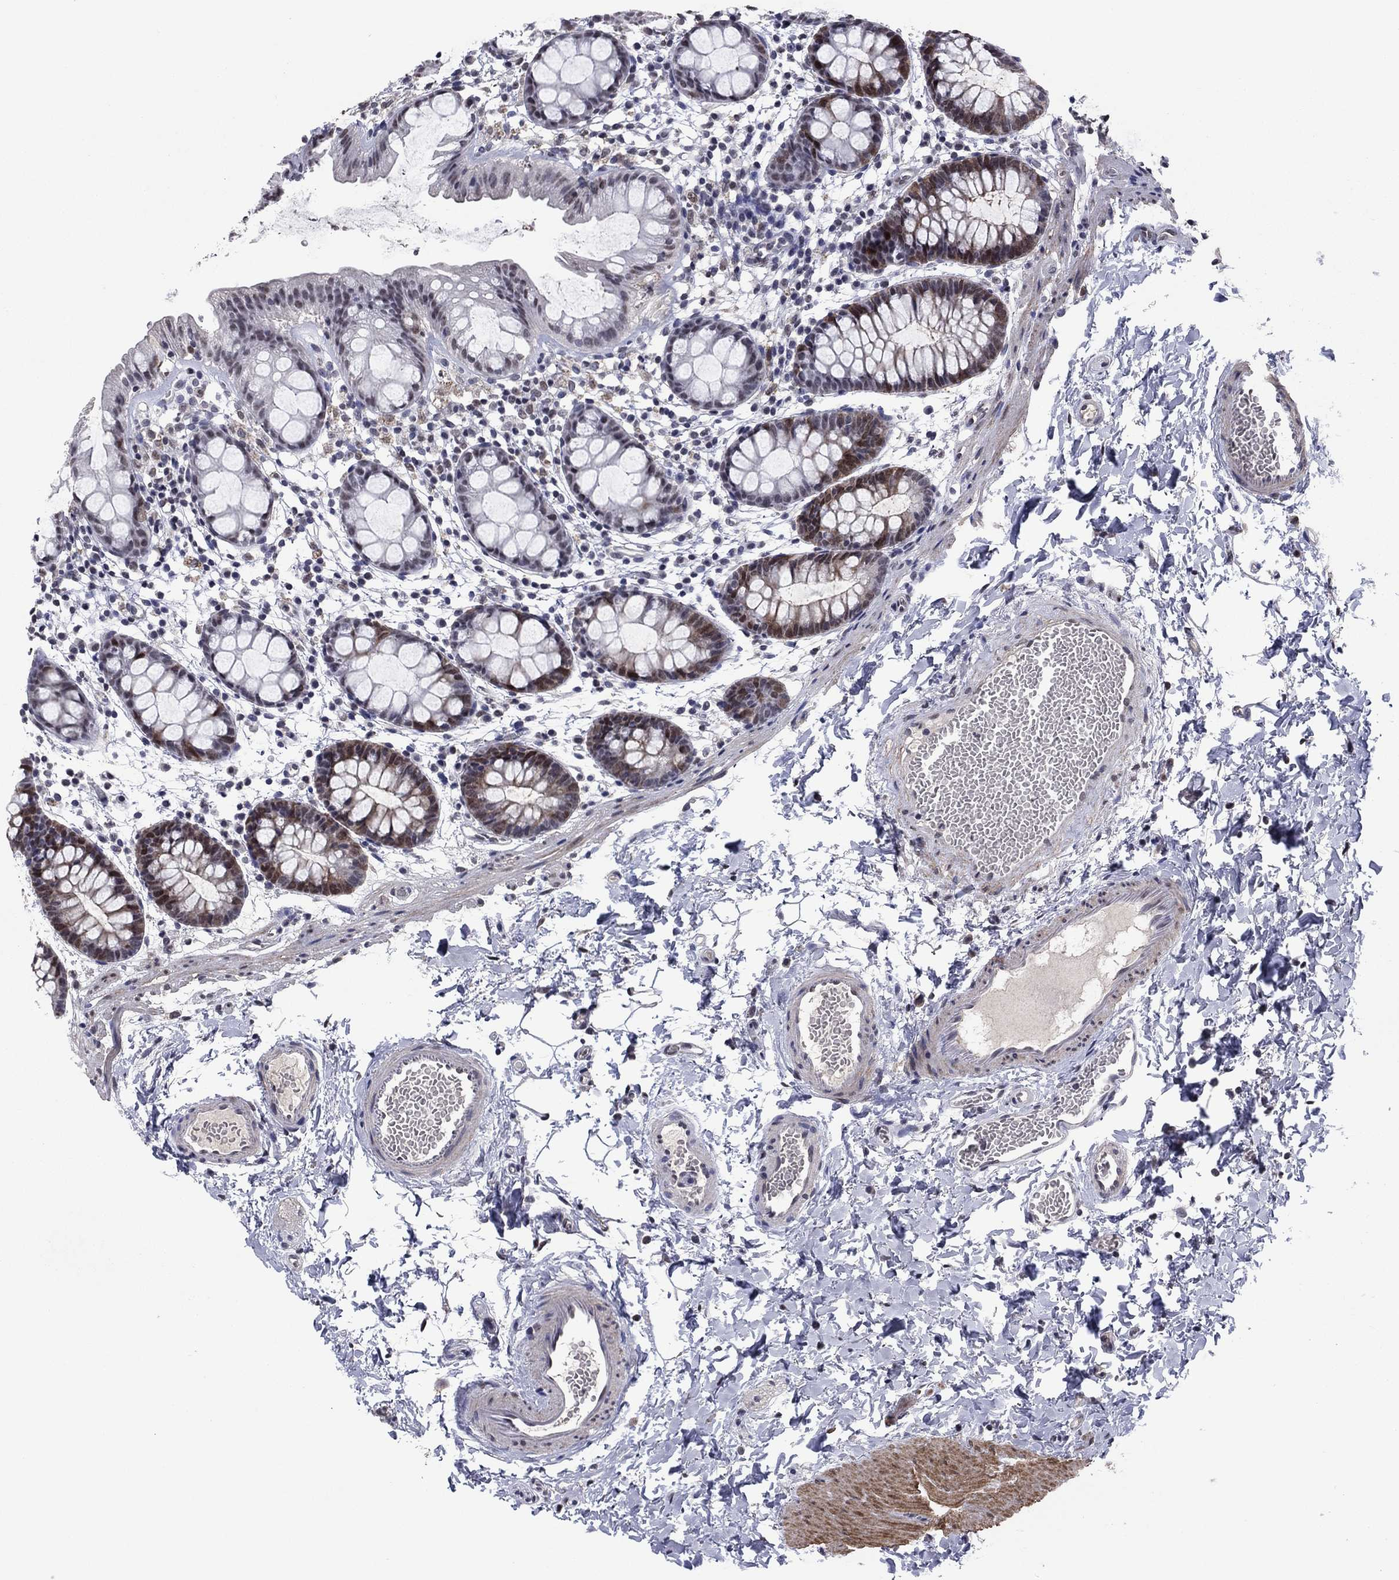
{"staining": {"intensity": "moderate", "quantity": "25%-75%", "location": "nuclear"}, "tissue": "rectum", "cell_type": "Glandular cells", "image_type": "normal", "snomed": [{"axis": "morphology", "description": "Normal tissue, NOS"}, {"axis": "topography", "description": "Rectum"}], "caption": "The photomicrograph displays immunohistochemical staining of unremarkable rectum. There is moderate nuclear positivity is appreciated in about 25%-75% of glandular cells. (Stains: DAB in brown, nuclei in blue, Microscopy: brightfield microscopy at high magnification).", "gene": "TYMS", "patient": {"sex": "male", "age": 57}}